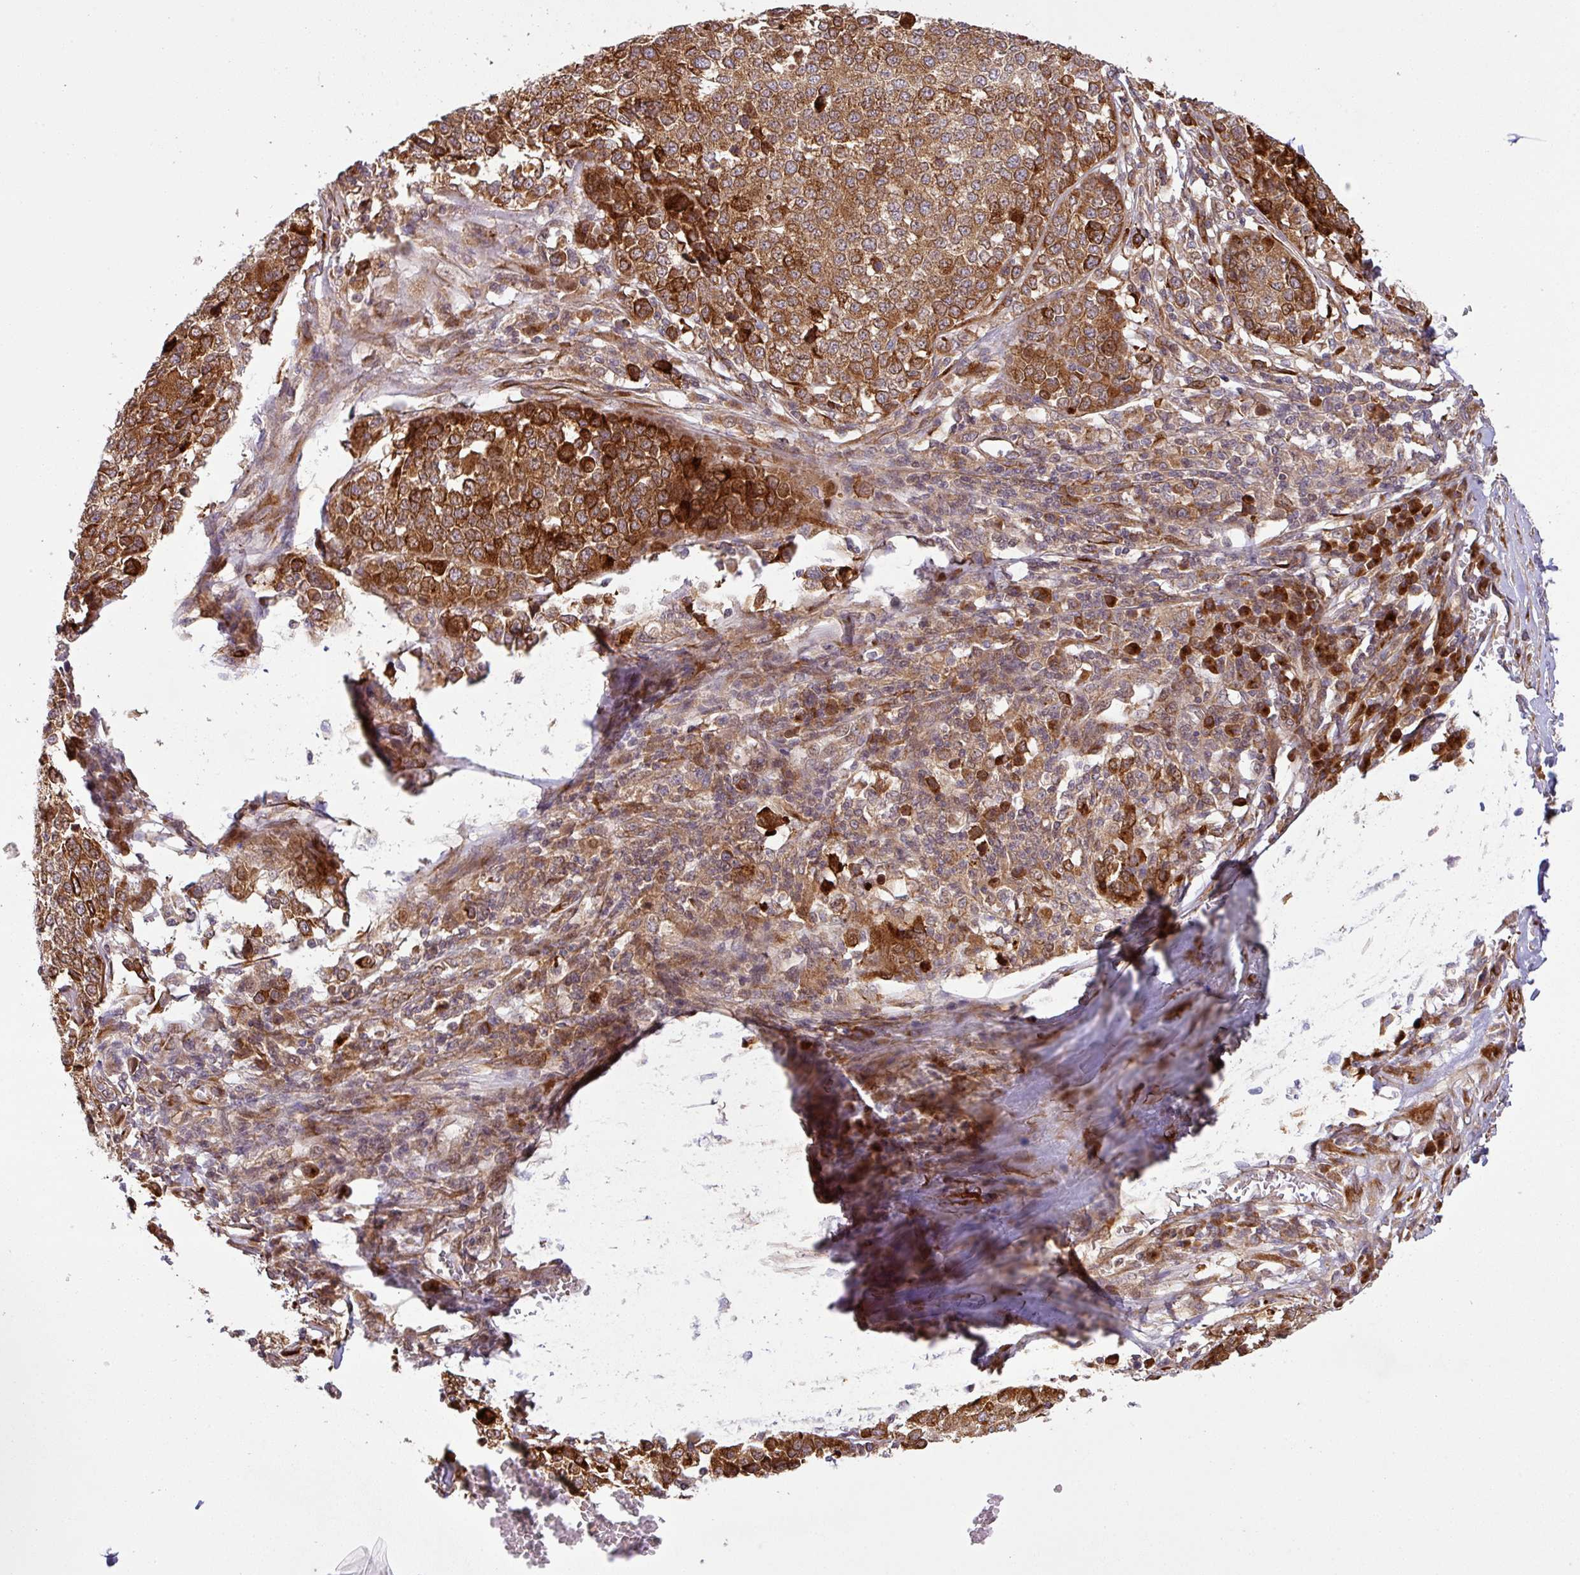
{"staining": {"intensity": "strong", "quantity": ">75%", "location": "cytoplasmic/membranous"}, "tissue": "melanoma", "cell_type": "Tumor cells", "image_type": "cancer", "snomed": [{"axis": "morphology", "description": "Malignant melanoma, Metastatic site"}, {"axis": "topography", "description": "Lymph node"}], "caption": "Melanoma stained for a protein reveals strong cytoplasmic/membranous positivity in tumor cells.", "gene": "ART1", "patient": {"sex": "male", "age": 44}}